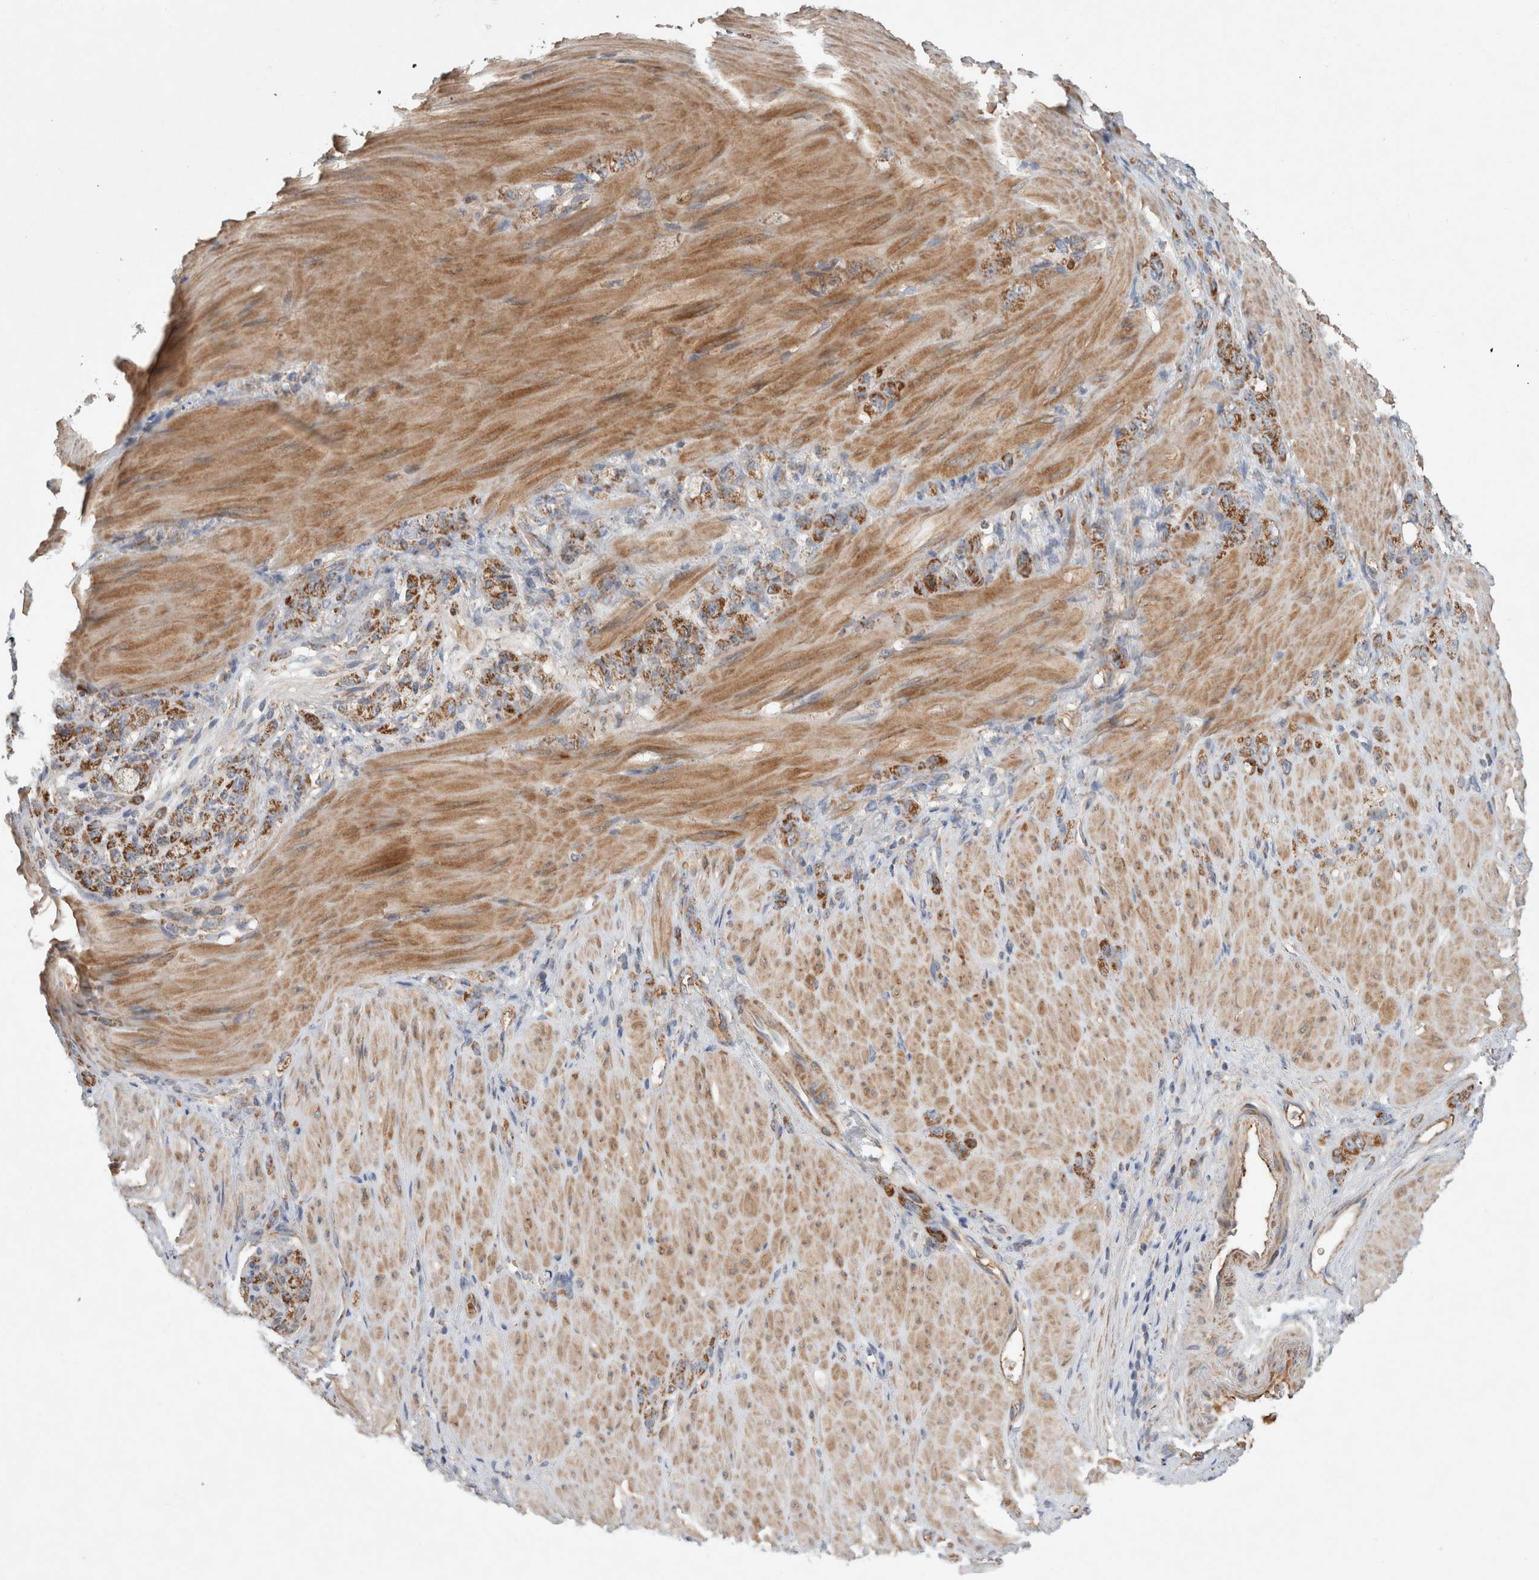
{"staining": {"intensity": "strong", "quantity": ">75%", "location": "cytoplasmic/membranous"}, "tissue": "stomach cancer", "cell_type": "Tumor cells", "image_type": "cancer", "snomed": [{"axis": "morphology", "description": "Normal tissue, NOS"}, {"axis": "morphology", "description": "Adenocarcinoma, NOS"}, {"axis": "topography", "description": "Stomach"}], "caption": "A brown stain highlights strong cytoplasmic/membranous positivity of a protein in stomach adenocarcinoma tumor cells.", "gene": "MRPS28", "patient": {"sex": "male", "age": 82}}